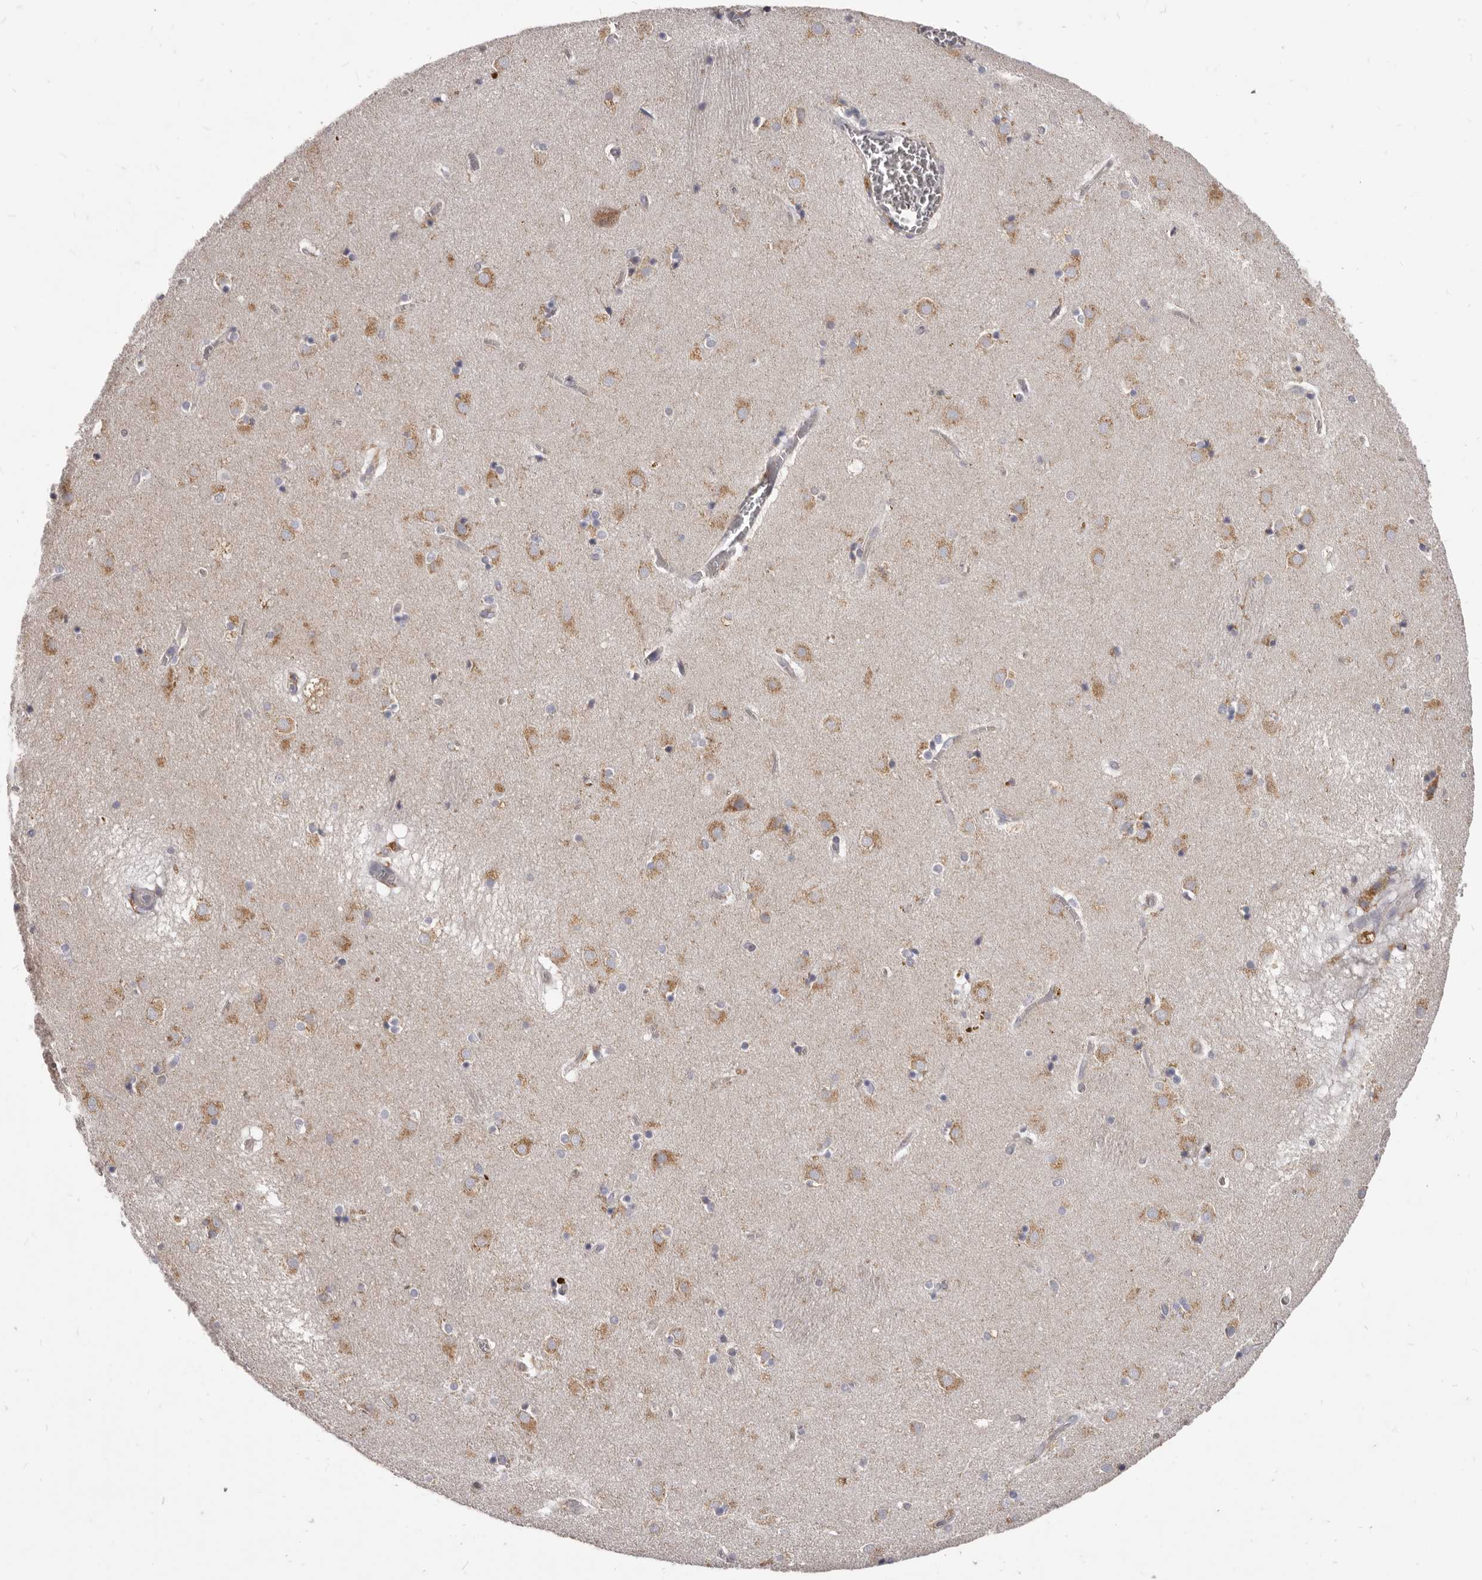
{"staining": {"intensity": "weak", "quantity": "<25%", "location": "cytoplasmic/membranous"}, "tissue": "caudate", "cell_type": "Glial cells", "image_type": "normal", "snomed": [{"axis": "morphology", "description": "Normal tissue, NOS"}, {"axis": "topography", "description": "Lateral ventricle wall"}], "caption": "There is no significant staining in glial cells of caudate. Nuclei are stained in blue.", "gene": "PI4K2A", "patient": {"sex": "male", "age": 70}}